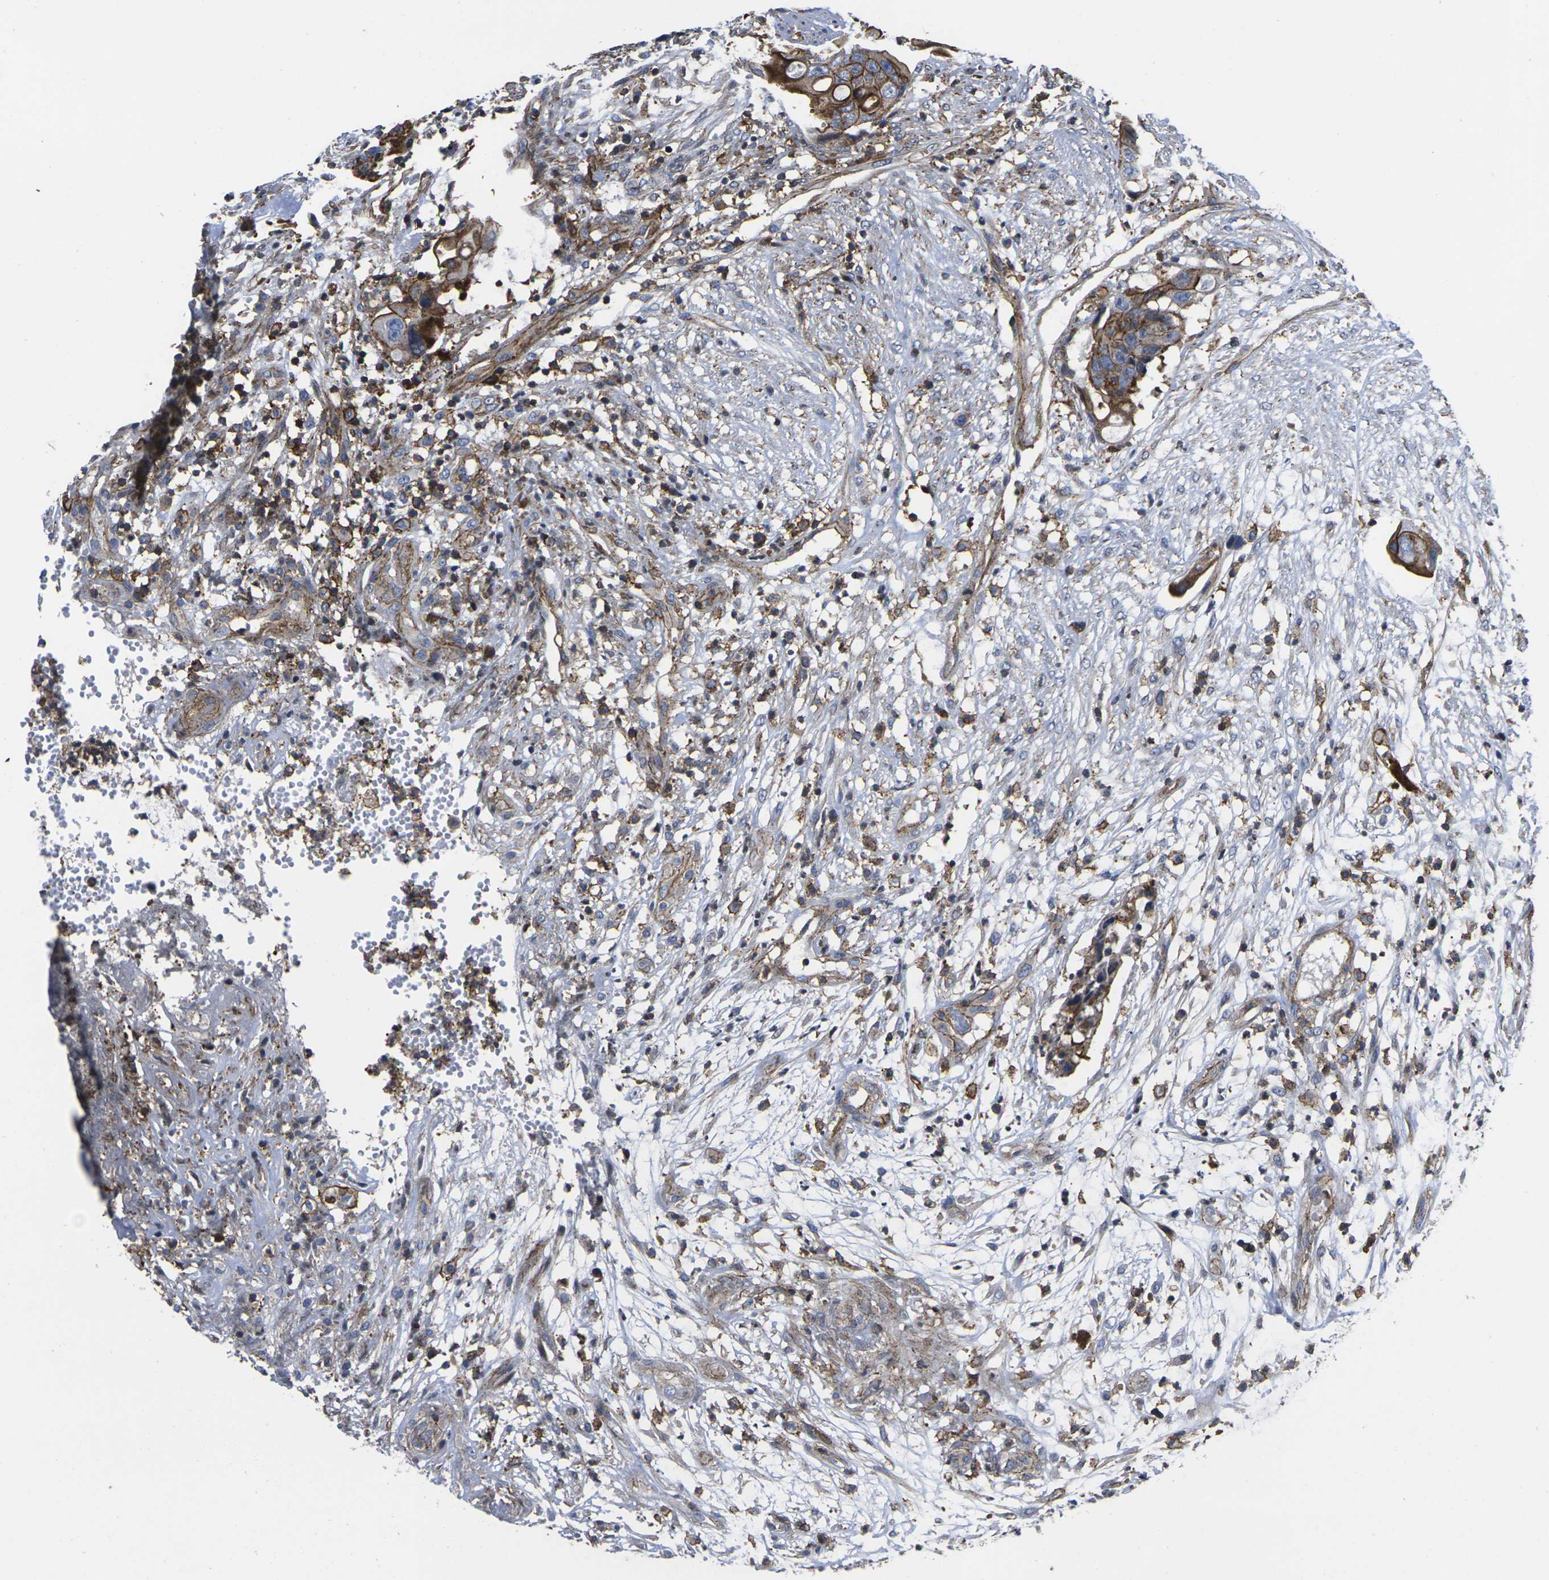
{"staining": {"intensity": "moderate", "quantity": ">75%", "location": "cytoplasmic/membranous"}, "tissue": "colorectal cancer", "cell_type": "Tumor cells", "image_type": "cancer", "snomed": [{"axis": "morphology", "description": "Adenocarcinoma, NOS"}, {"axis": "topography", "description": "Colon"}], "caption": "High-magnification brightfield microscopy of adenocarcinoma (colorectal) stained with DAB (3,3'-diaminobenzidine) (brown) and counterstained with hematoxylin (blue). tumor cells exhibit moderate cytoplasmic/membranous positivity is seen in about>75% of cells. (Brightfield microscopy of DAB IHC at high magnification).", "gene": "IQGAP1", "patient": {"sex": "female", "age": 57}}